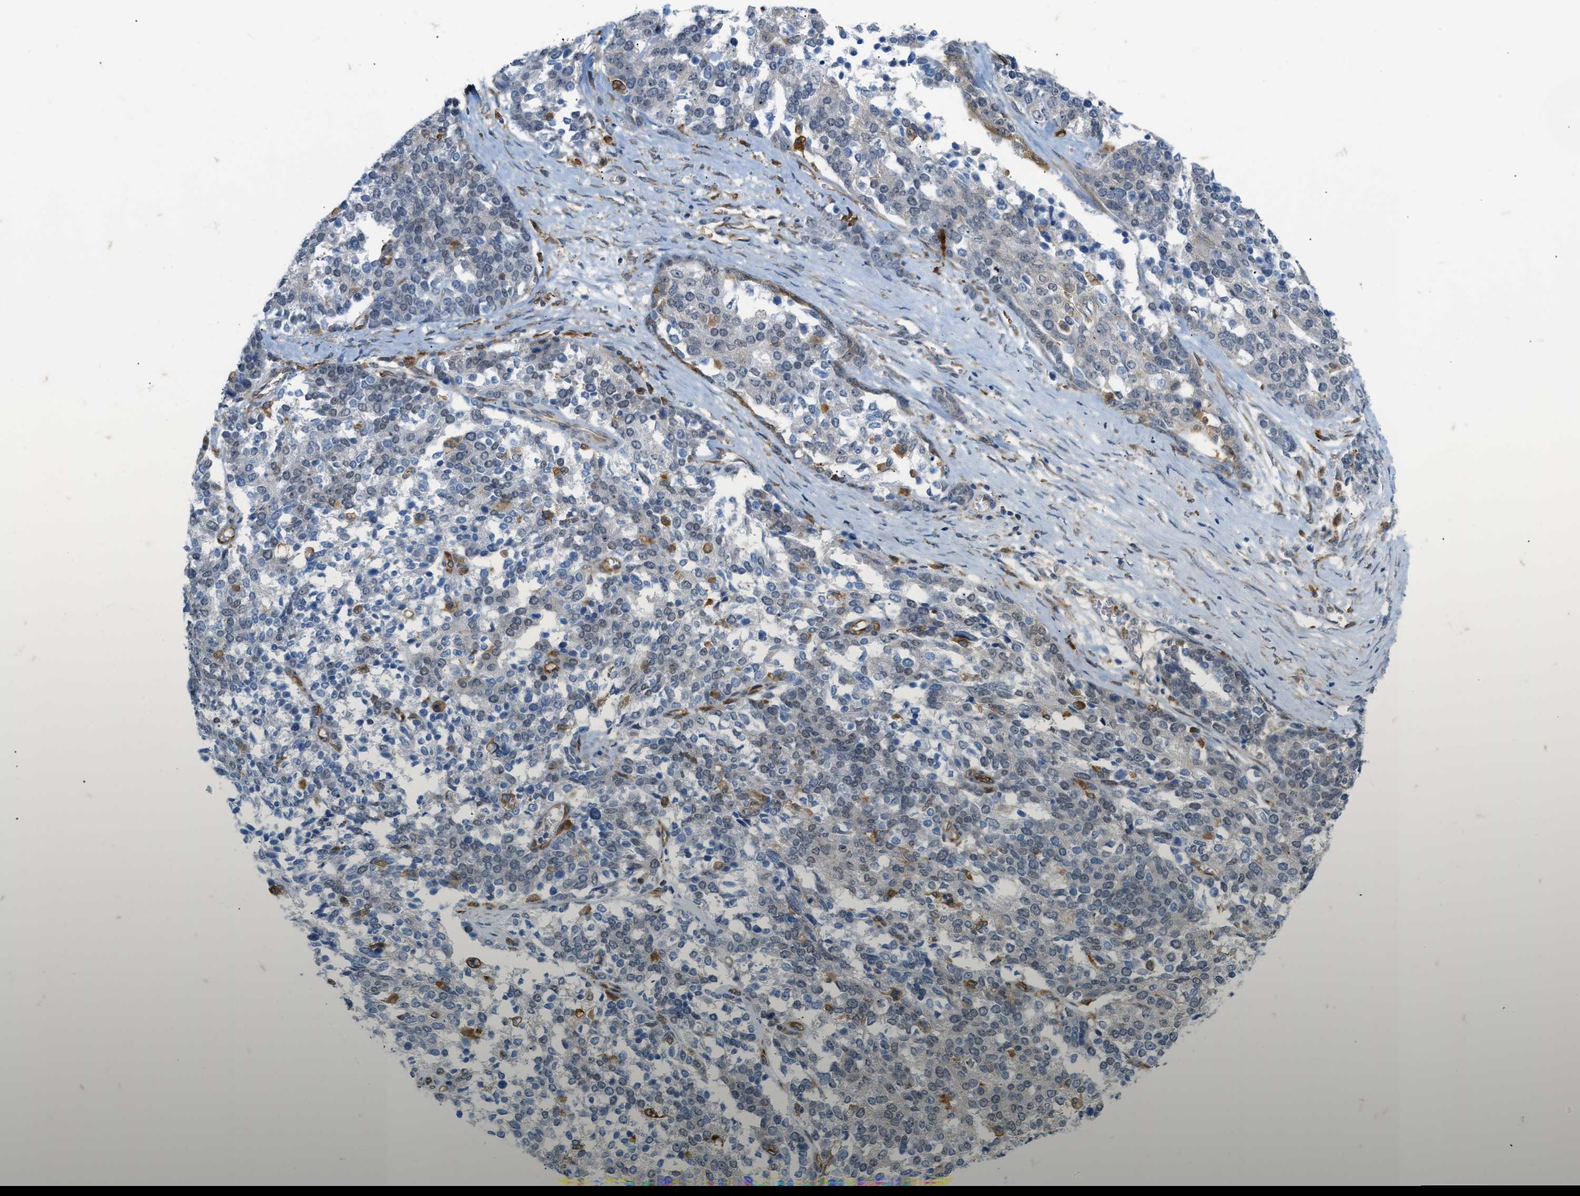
{"staining": {"intensity": "negative", "quantity": "none", "location": "none"}, "tissue": "ovarian cancer", "cell_type": "Tumor cells", "image_type": "cancer", "snomed": [{"axis": "morphology", "description": "Cystadenocarcinoma, serous, NOS"}, {"axis": "topography", "description": "Ovary"}], "caption": "There is no significant expression in tumor cells of serous cystadenocarcinoma (ovarian).", "gene": "ZNF408", "patient": {"sex": "female", "age": 44}}